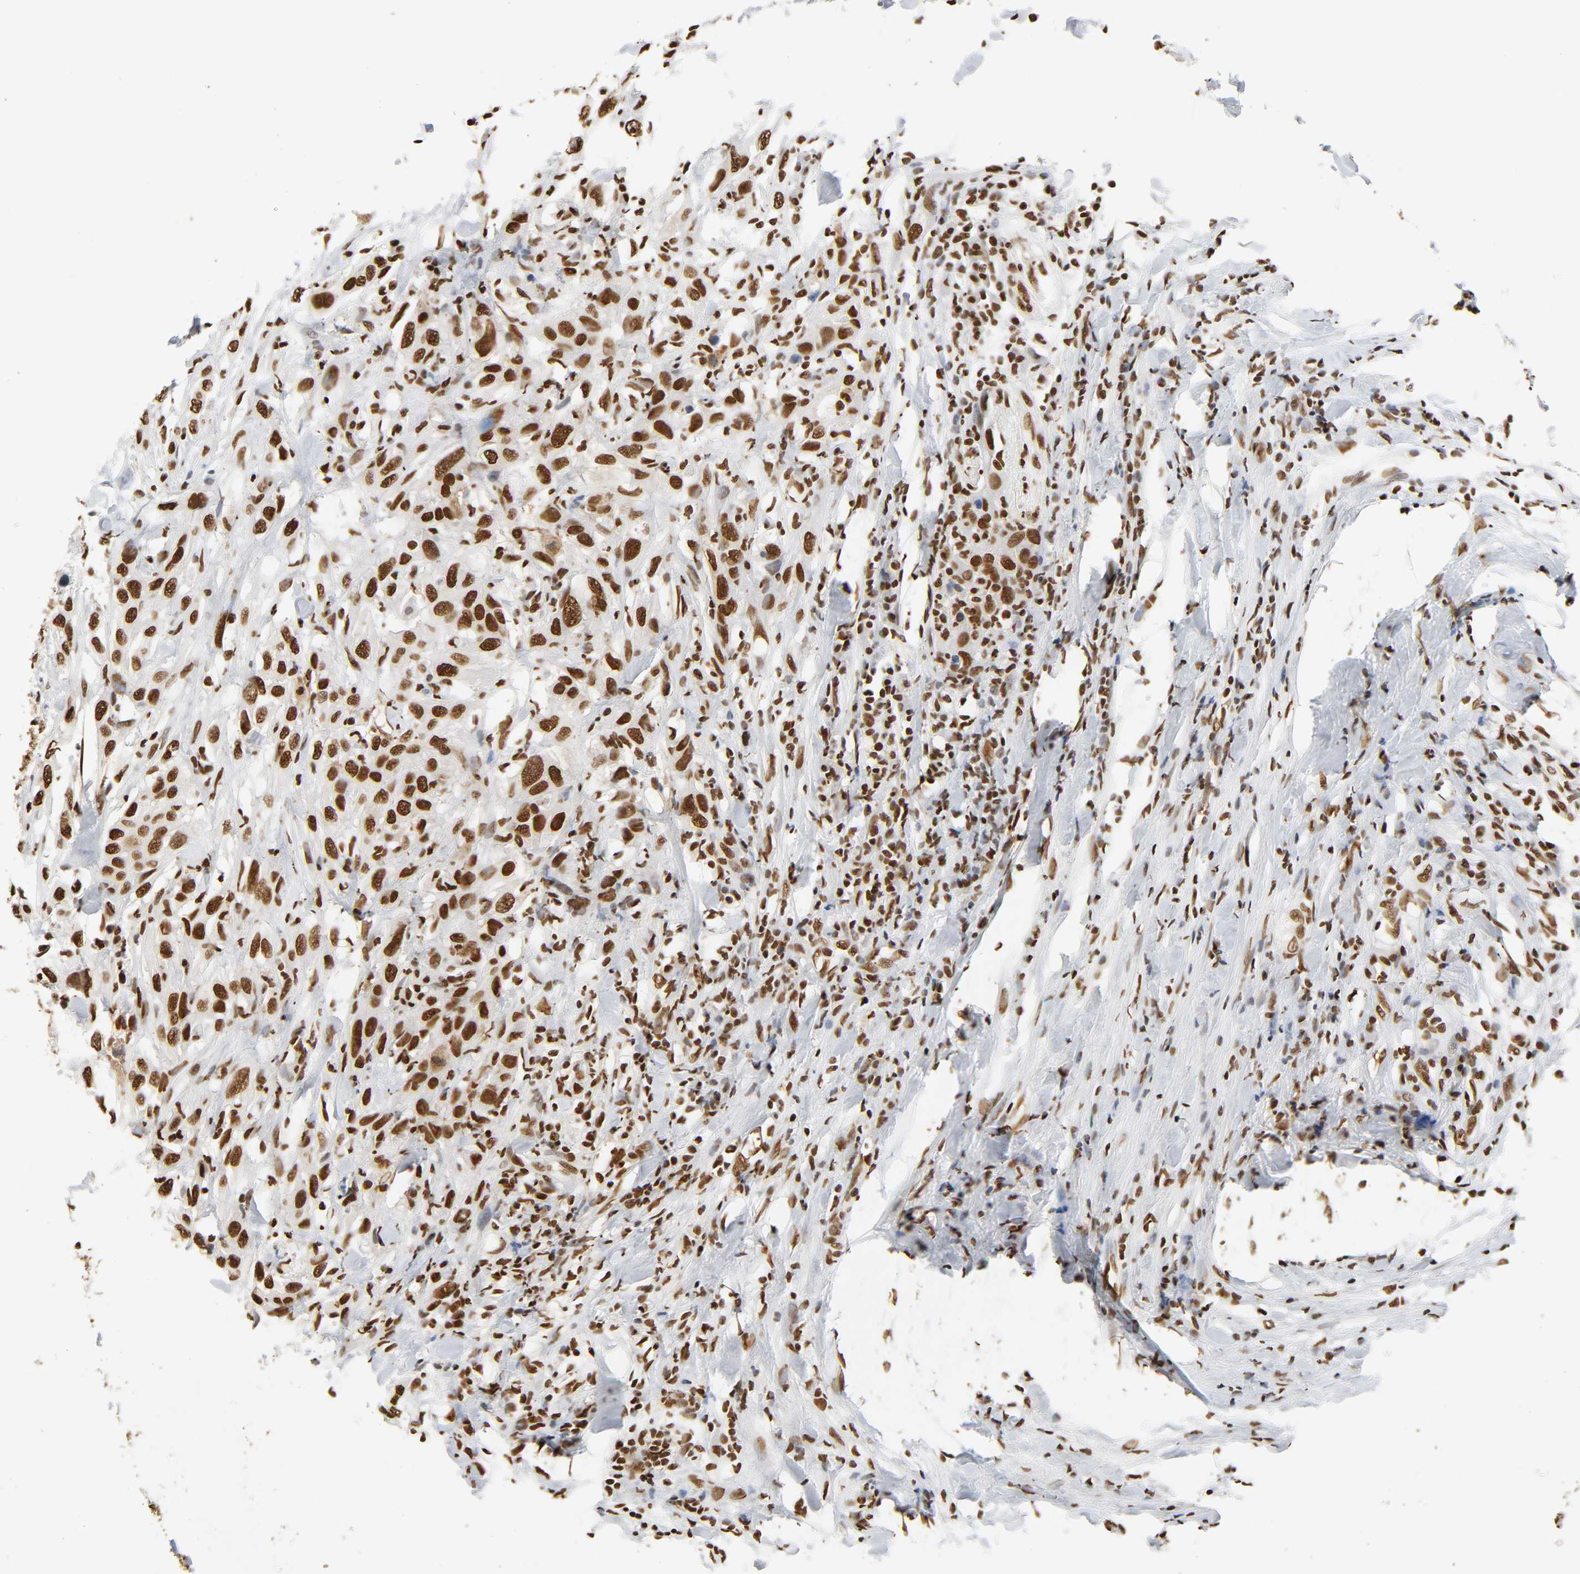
{"staining": {"intensity": "strong", "quantity": ">75%", "location": "nuclear"}, "tissue": "urothelial cancer", "cell_type": "Tumor cells", "image_type": "cancer", "snomed": [{"axis": "morphology", "description": "Urothelial carcinoma, High grade"}, {"axis": "topography", "description": "Urinary bladder"}], "caption": "Immunohistochemistry (IHC) photomicrograph of urothelial cancer stained for a protein (brown), which exhibits high levels of strong nuclear positivity in about >75% of tumor cells.", "gene": "HNRNPC", "patient": {"sex": "male", "age": 61}}